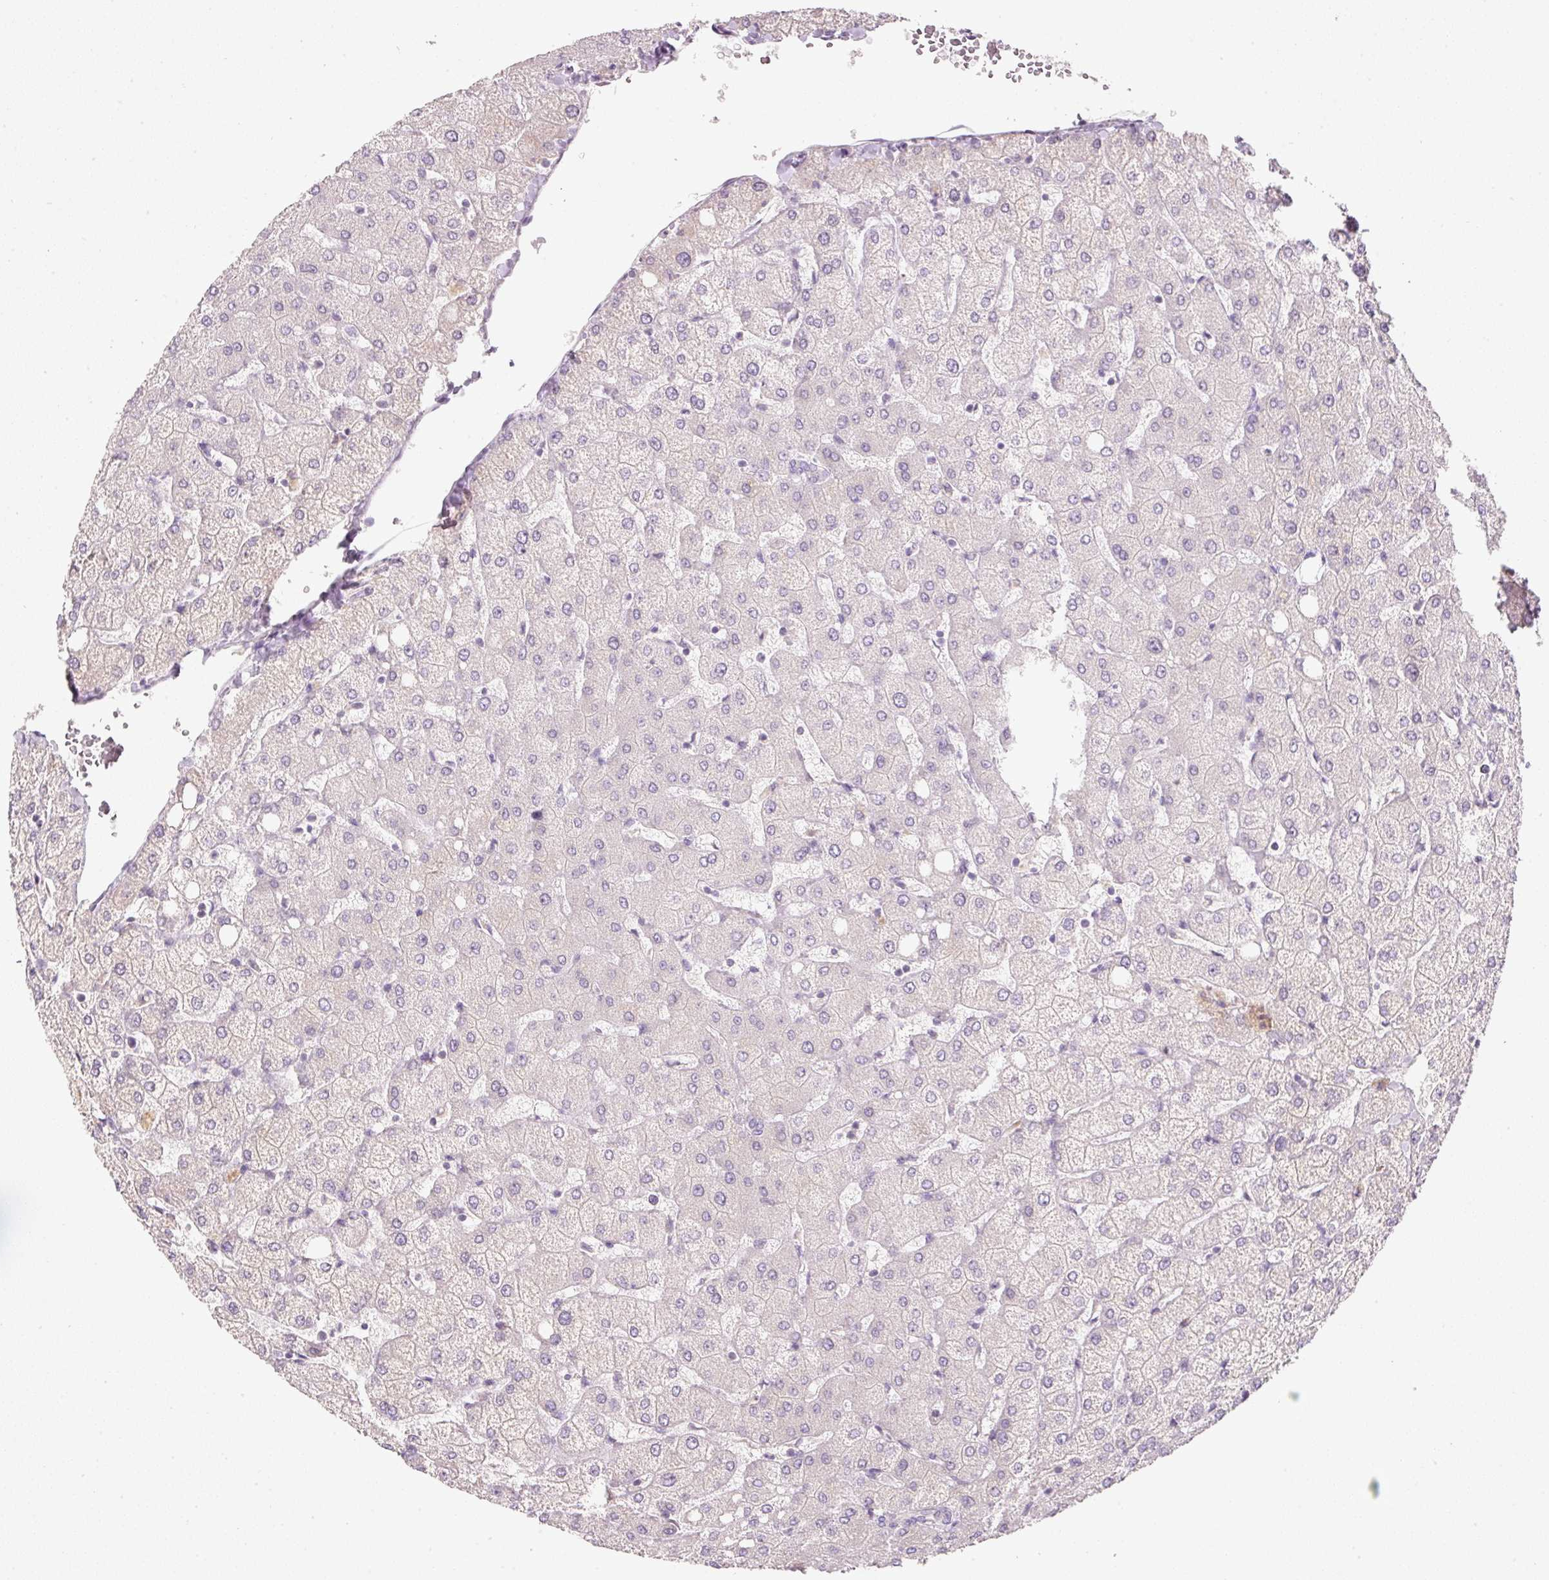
{"staining": {"intensity": "negative", "quantity": "none", "location": "none"}, "tissue": "liver", "cell_type": "Cholangiocytes", "image_type": "normal", "snomed": [{"axis": "morphology", "description": "Normal tissue, NOS"}, {"axis": "topography", "description": "Liver"}], "caption": "Image shows no protein staining in cholangiocytes of benign liver. The staining was performed using DAB (3,3'-diaminobenzidine) to visualize the protein expression in brown, while the nuclei were stained in blue with hematoxylin (Magnification: 20x).", "gene": "FAM78B", "patient": {"sex": "female", "age": 54}}